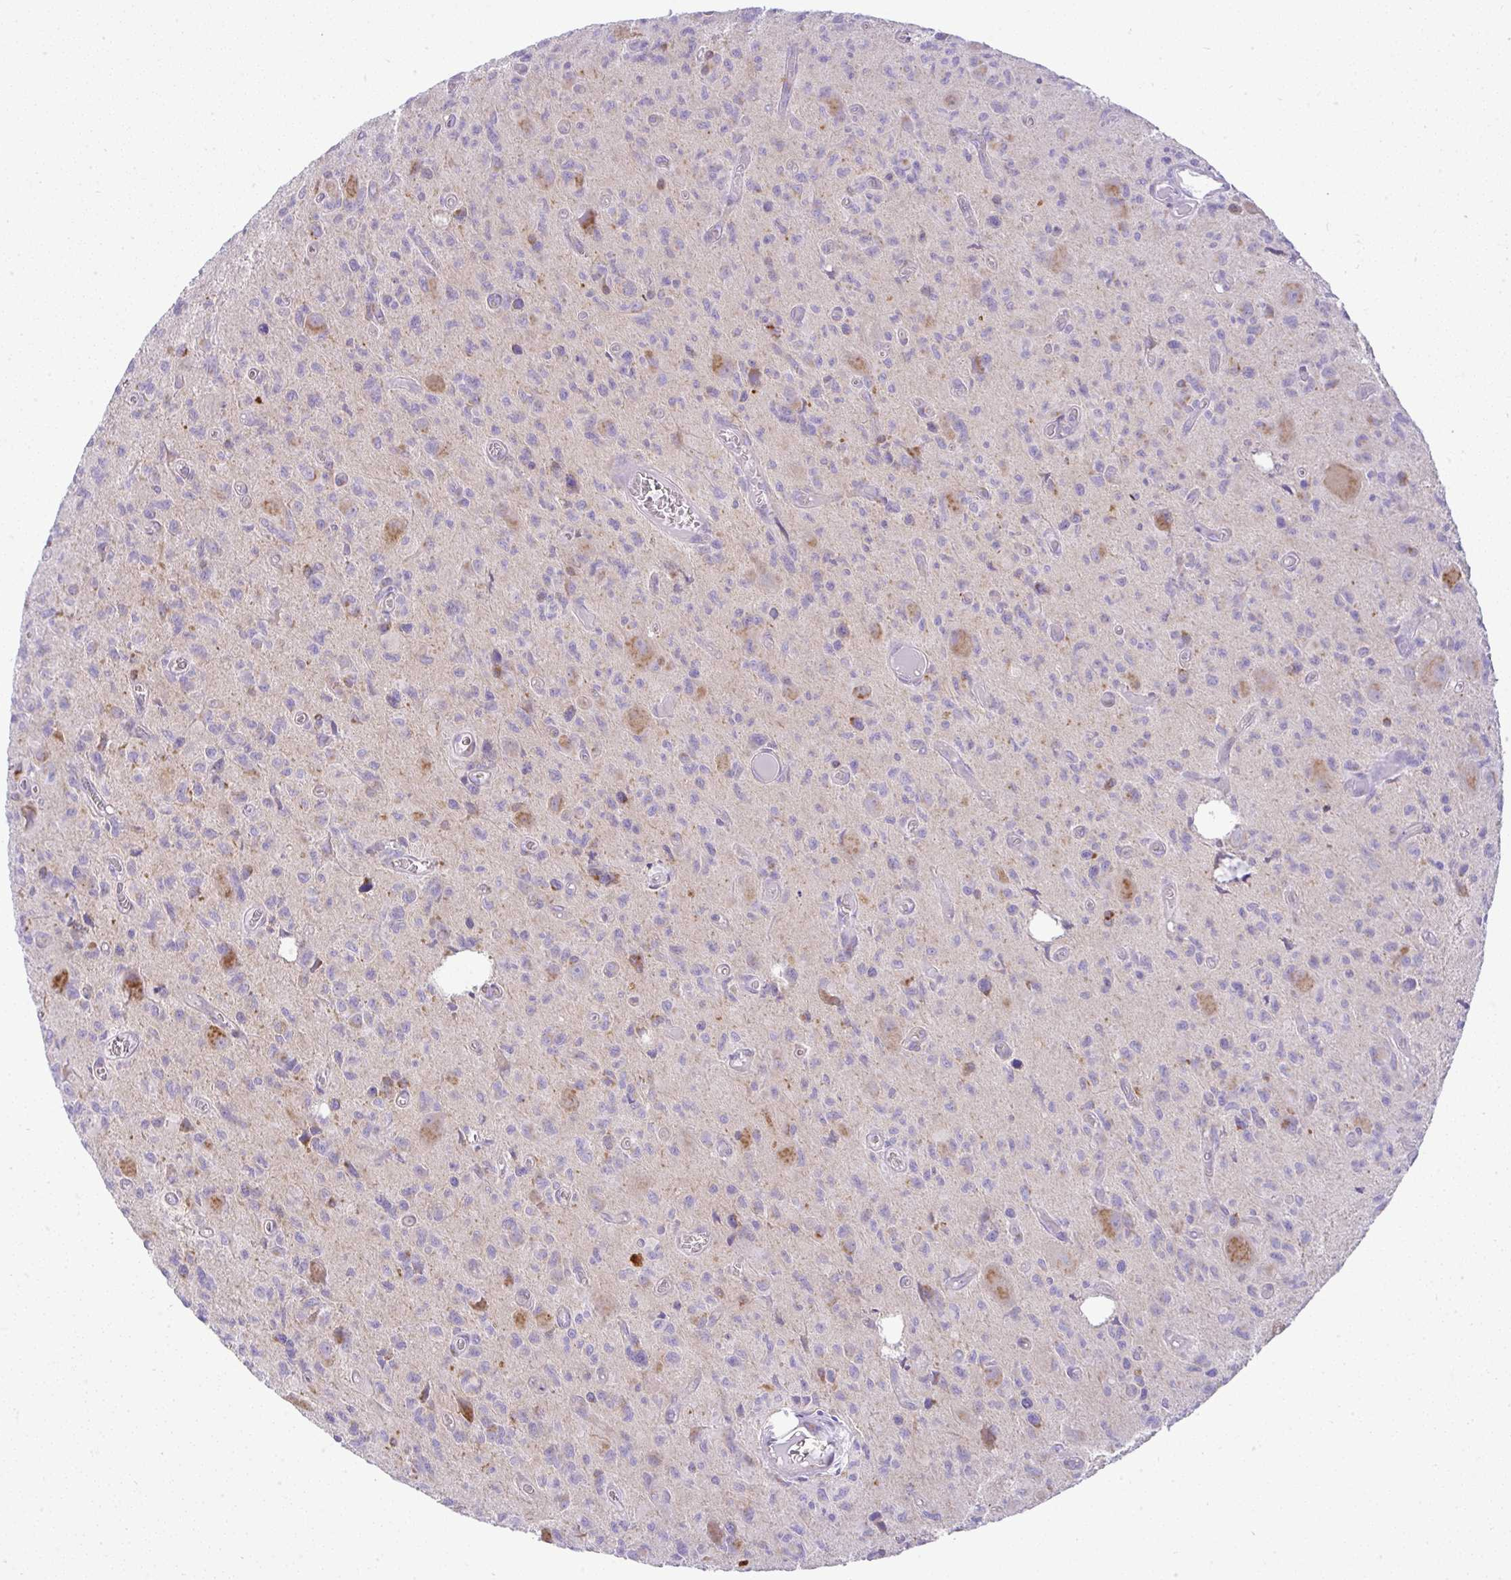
{"staining": {"intensity": "strong", "quantity": "<25%", "location": "cytoplasmic/membranous"}, "tissue": "glioma", "cell_type": "Tumor cells", "image_type": "cancer", "snomed": [{"axis": "morphology", "description": "Glioma, malignant, High grade"}, {"axis": "topography", "description": "Brain"}], "caption": "Immunohistochemical staining of human high-grade glioma (malignant) displays medium levels of strong cytoplasmic/membranous protein positivity in approximately <25% of tumor cells.", "gene": "FAM177A1", "patient": {"sex": "male", "age": 76}}